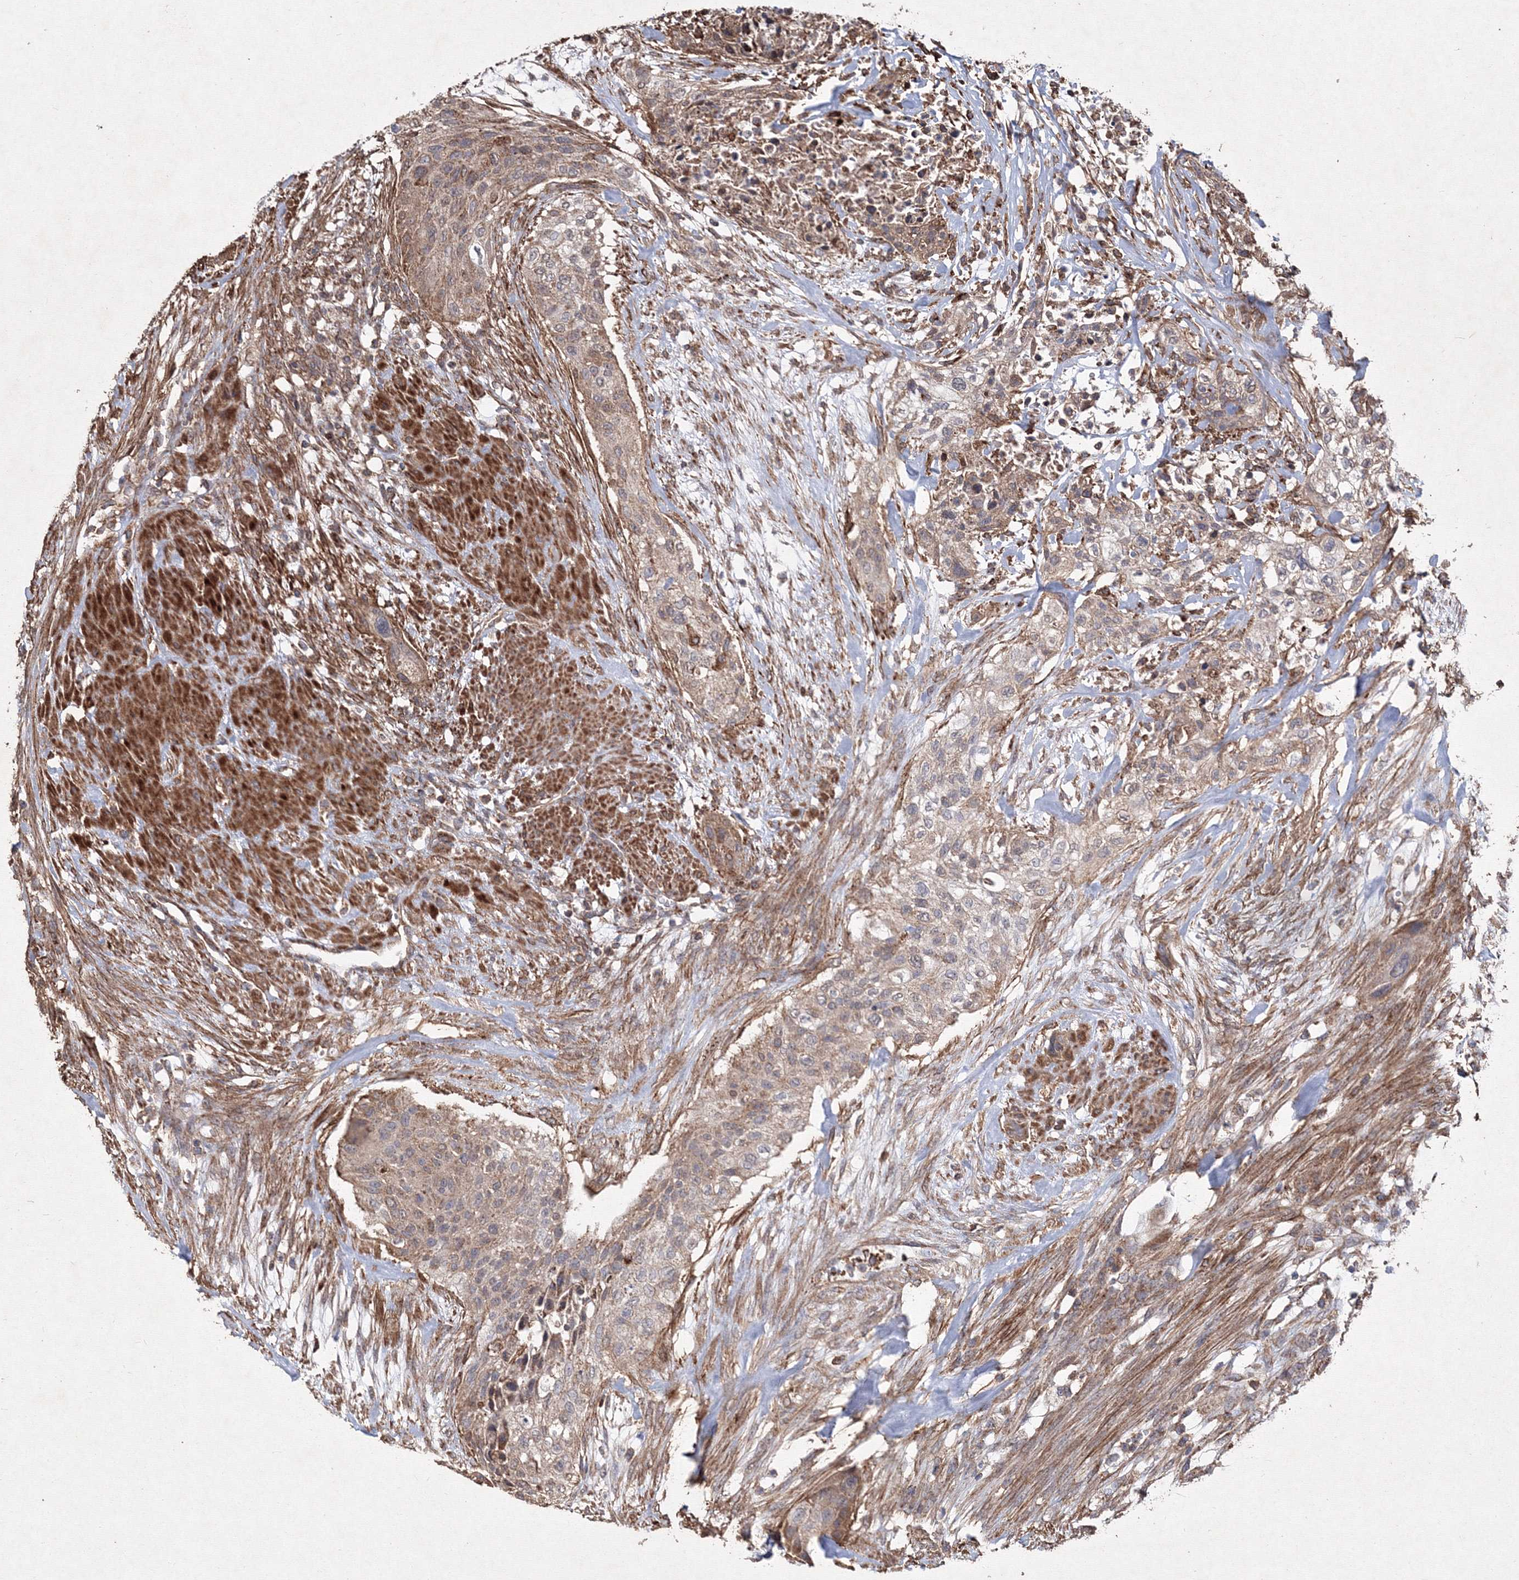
{"staining": {"intensity": "weak", "quantity": ">75%", "location": "cytoplasmic/membranous"}, "tissue": "urothelial cancer", "cell_type": "Tumor cells", "image_type": "cancer", "snomed": [{"axis": "morphology", "description": "Urothelial carcinoma, High grade"}, {"axis": "topography", "description": "Urinary bladder"}], "caption": "Immunohistochemical staining of human urothelial cancer exhibits weak cytoplasmic/membranous protein positivity in about >75% of tumor cells.", "gene": "TMEM139", "patient": {"sex": "male", "age": 35}}